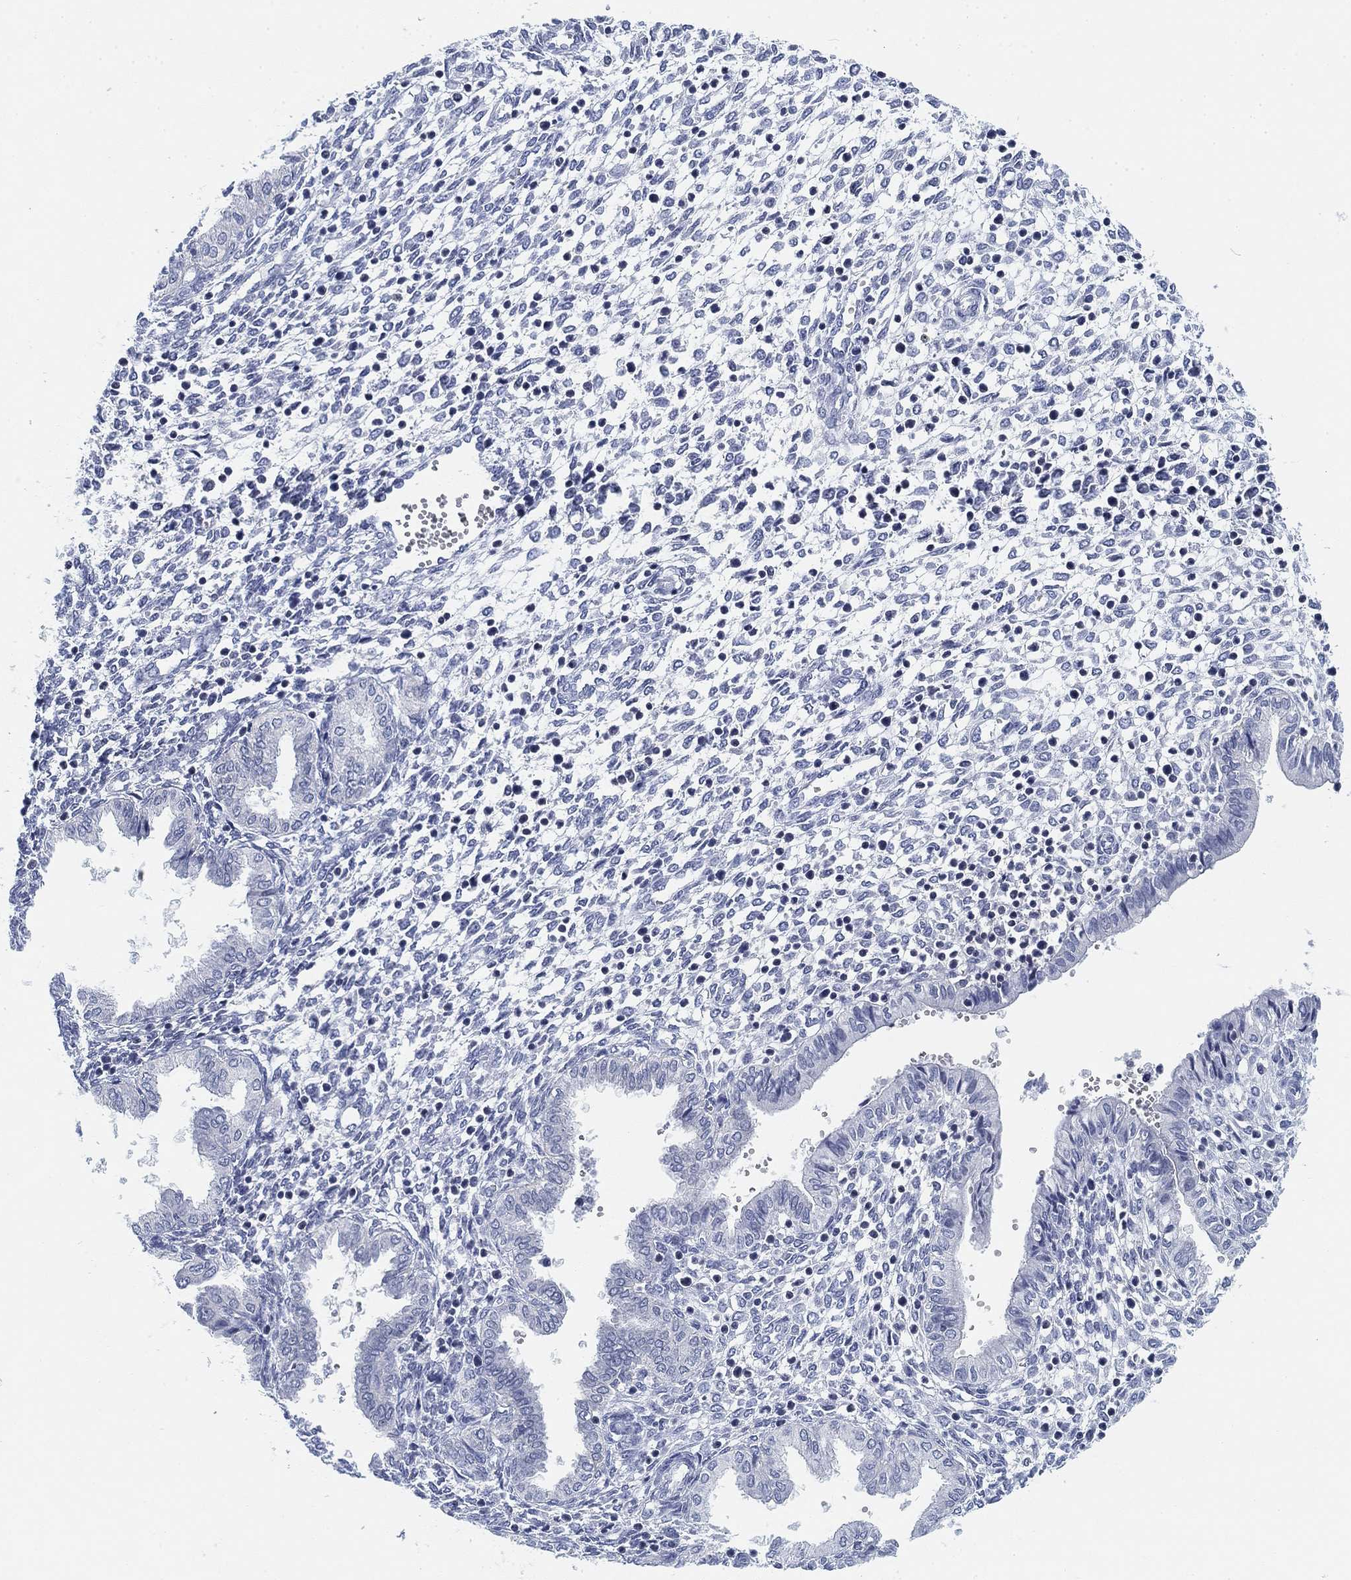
{"staining": {"intensity": "negative", "quantity": "none", "location": "none"}, "tissue": "endometrium", "cell_type": "Cells in endometrial stroma", "image_type": "normal", "snomed": [{"axis": "morphology", "description": "Normal tissue, NOS"}, {"axis": "topography", "description": "Endometrium"}], "caption": "High magnification brightfield microscopy of unremarkable endometrium stained with DAB (3,3'-diaminobenzidine) (brown) and counterstained with hematoxylin (blue): cells in endometrial stroma show no significant staining. (DAB immunohistochemistry (IHC) with hematoxylin counter stain).", "gene": "FYB1", "patient": {"sex": "female", "age": 43}}